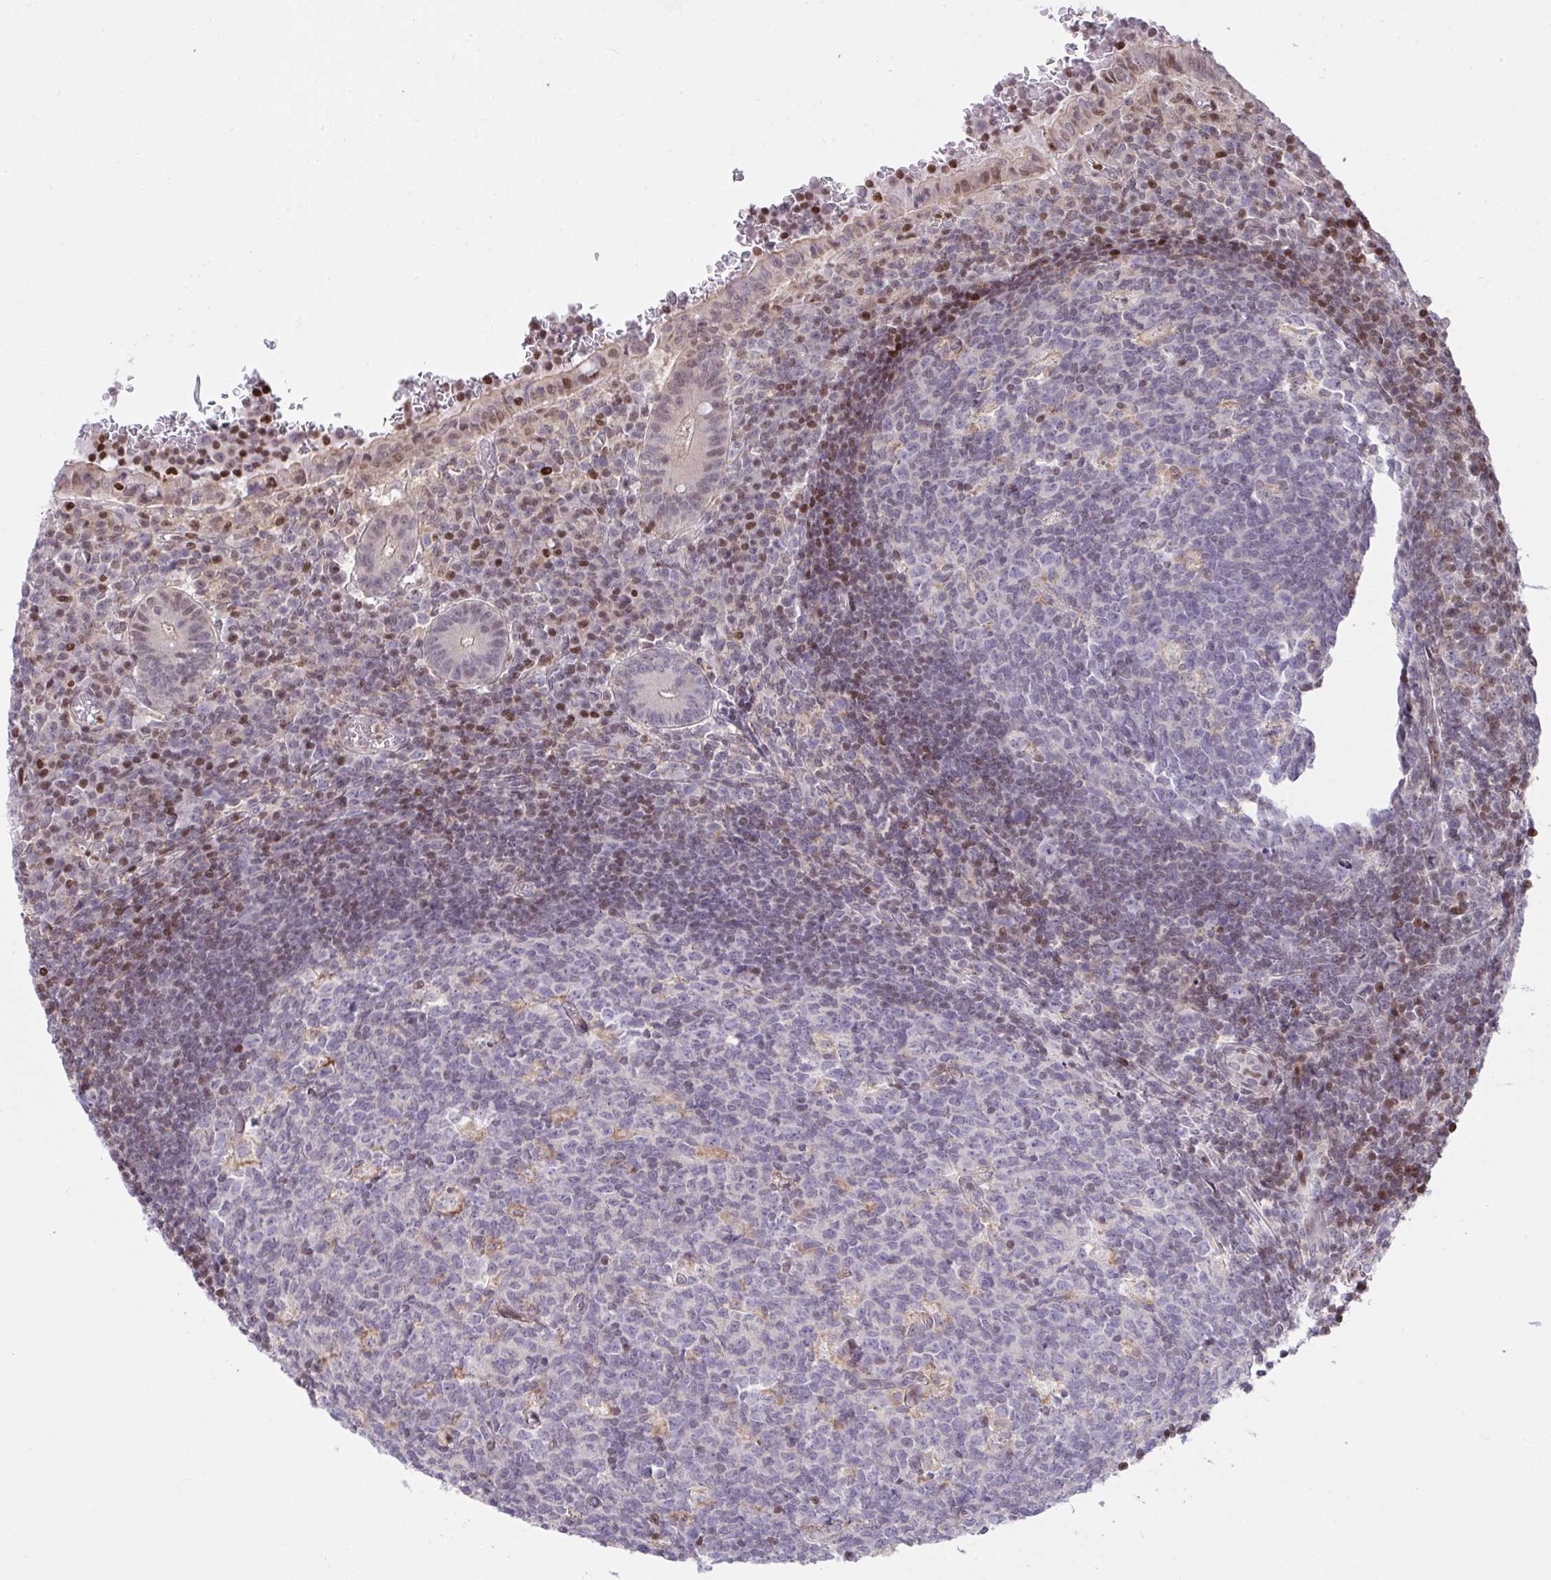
{"staining": {"intensity": "moderate", "quantity": "25%-75%", "location": "nuclear"}, "tissue": "appendix", "cell_type": "Glandular cells", "image_type": "normal", "snomed": [{"axis": "morphology", "description": "Normal tissue, NOS"}, {"axis": "topography", "description": "Appendix"}], "caption": "Glandular cells show medium levels of moderate nuclear positivity in approximately 25%-75% of cells in normal appendix.", "gene": "RAPGEF5", "patient": {"sex": "male", "age": 18}}